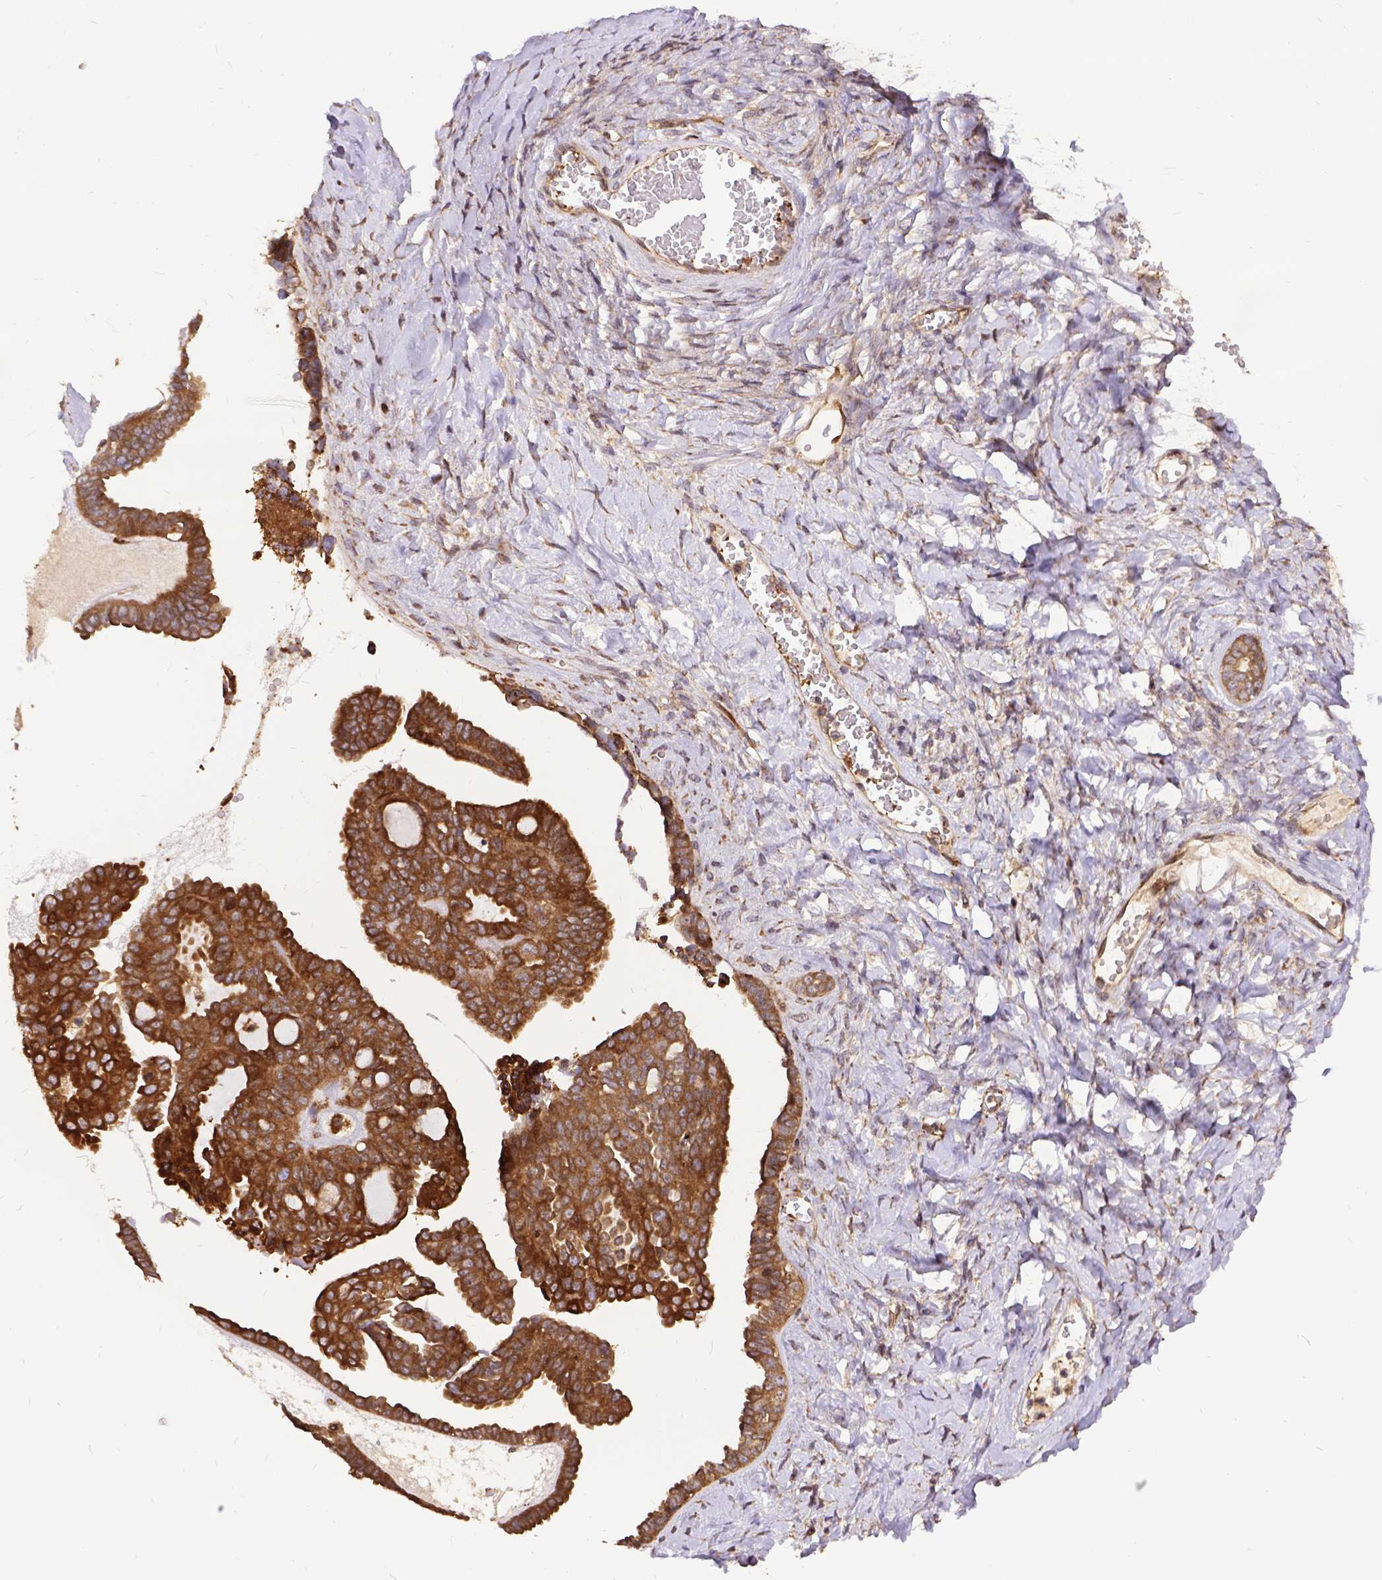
{"staining": {"intensity": "strong", "quantity": ">75%", "location": "cytoplasmic/membranous"}, "tissue": "ovarian cancer", "cell_type": "Tumor cells", "image_type": "cancer", "snomed": [{"axis": "morphology", "description": "Cystadenocarcinoma, serous, NOS"}, {"axis": "topography", "description": "Ovary"}], "caption": "IHC of human ovarian serous cystadenocarcinoma exhibits high levels of strong cytoplasmic/membranous staining in approximately >75% of tumor cells.", "gene": "DENND6A", "patient": {"sex": "female", "age": 71}}